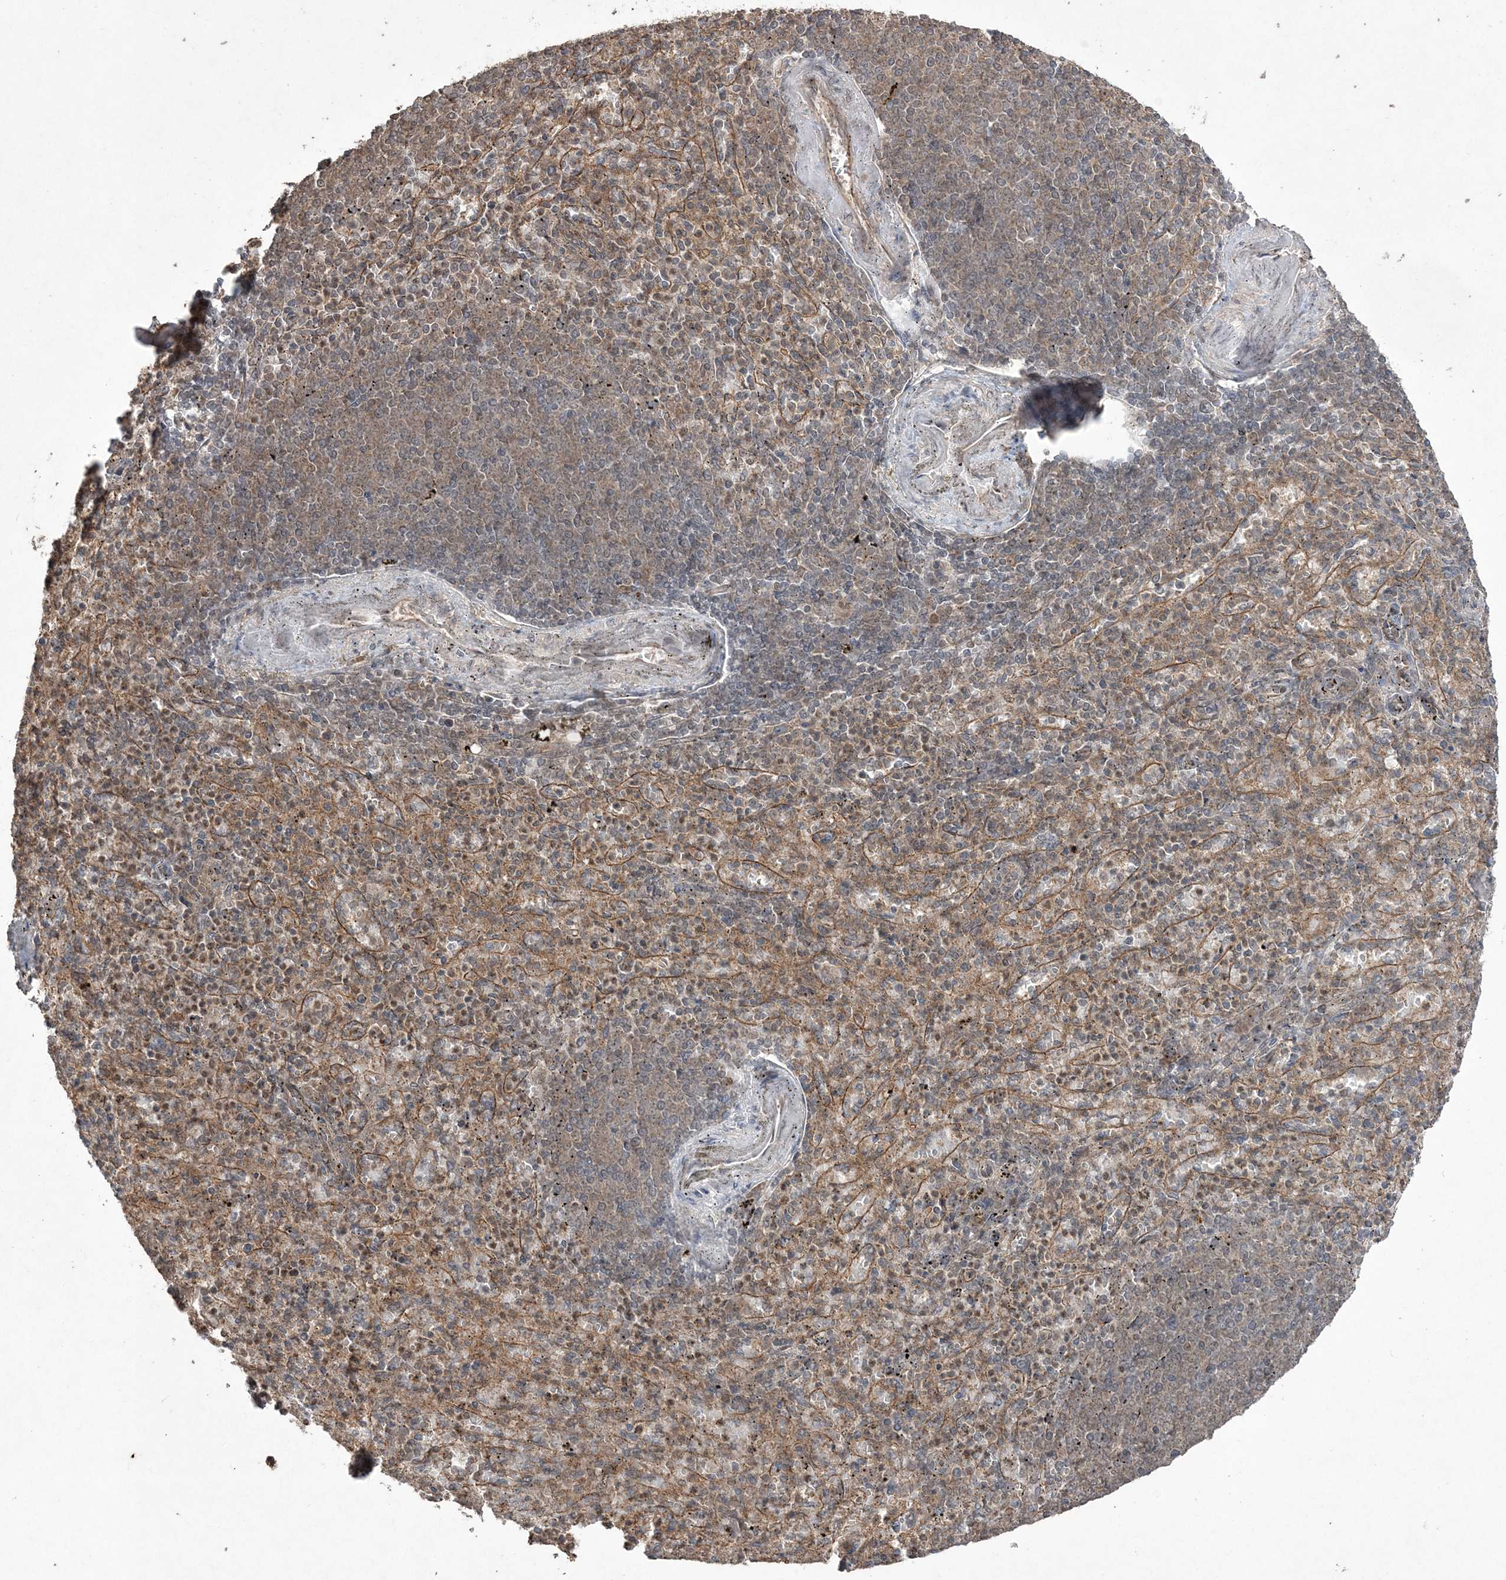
{"staining": {"intensity": "weak", "quantity": "<25%", "location": "cytoplasmic/membranous"}, "tissue": "spleen", "cell_type": "Cells in red pulp", "image_type": "normal", "snomed": [{"axis": "morphology", "description": "Normal tissue, NOS"}, {"axis": "topography", "description": "Spleen"}], "caption": "An IHC photomicrograph of unremarkable spleen is shown. There is no staining in cells in red pulp of spleen. (Stains: DAB immunohistochemistry (IHC) with hematoxylin counter stain, Microscopy: brightfield microscopy at high magnification).", "gene": "EHHADH", "patient": {"sex": "female", "age": 74}}